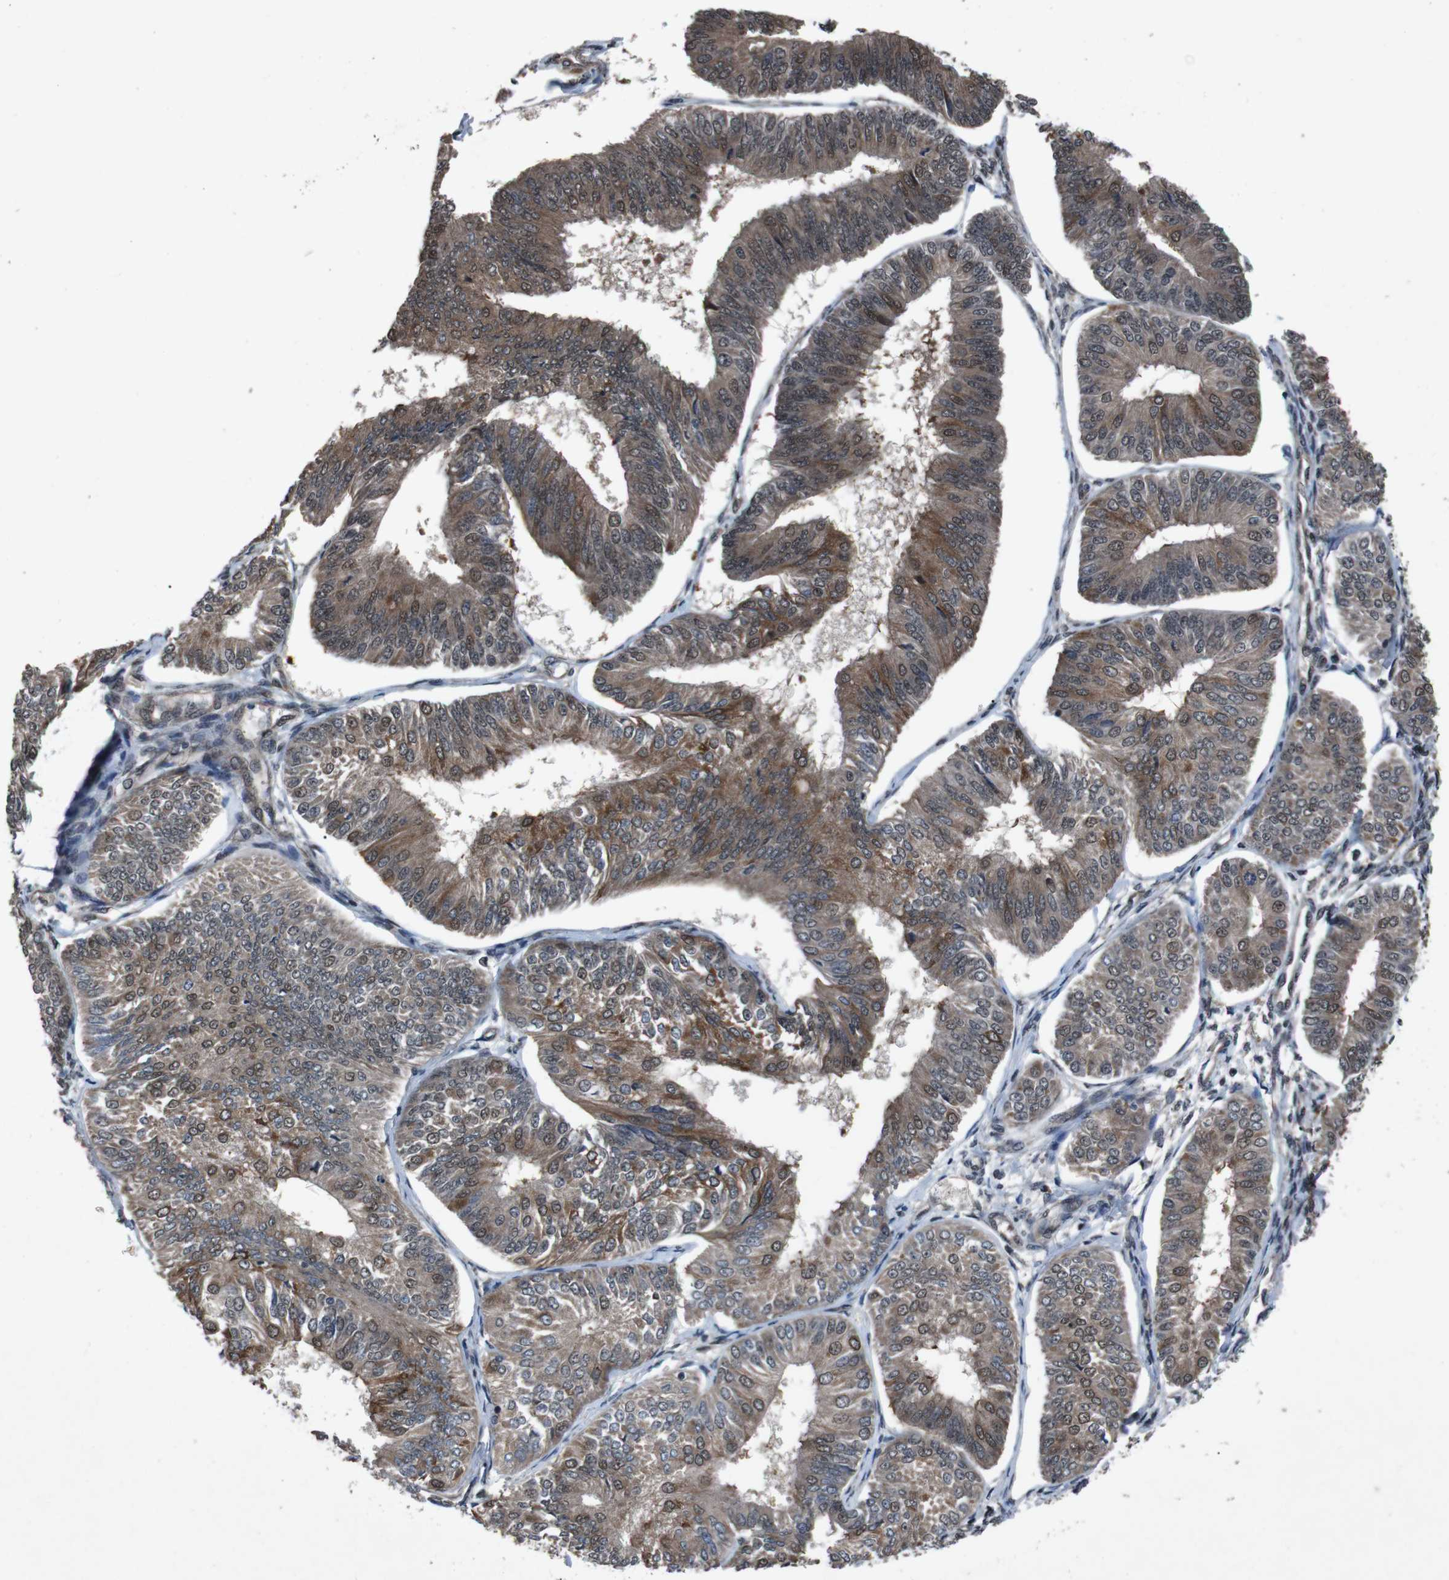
{"staining": {"intensity": "moderate", "quantity": ">75%", "location": "cytoplasmic/membranous,nuclear"}, "tissue": "endometrial cancer", "cell_type": "Tumor cells", "image_type": "cancer", "snomed": [{"axis": "morphology", "description": "Adenocarcinoma, NOS"}, {"axis": "topography", "description": "Endometrium"}], "caption": "Endometrial adenocarcinoma stained with a brown dye exhibits moderate cytoplasmic/membranous and nuclear positive expression in about >75% of tumor cells.", "gene": "SOCS1", "patient": {"sex": "female", "age": 58}}